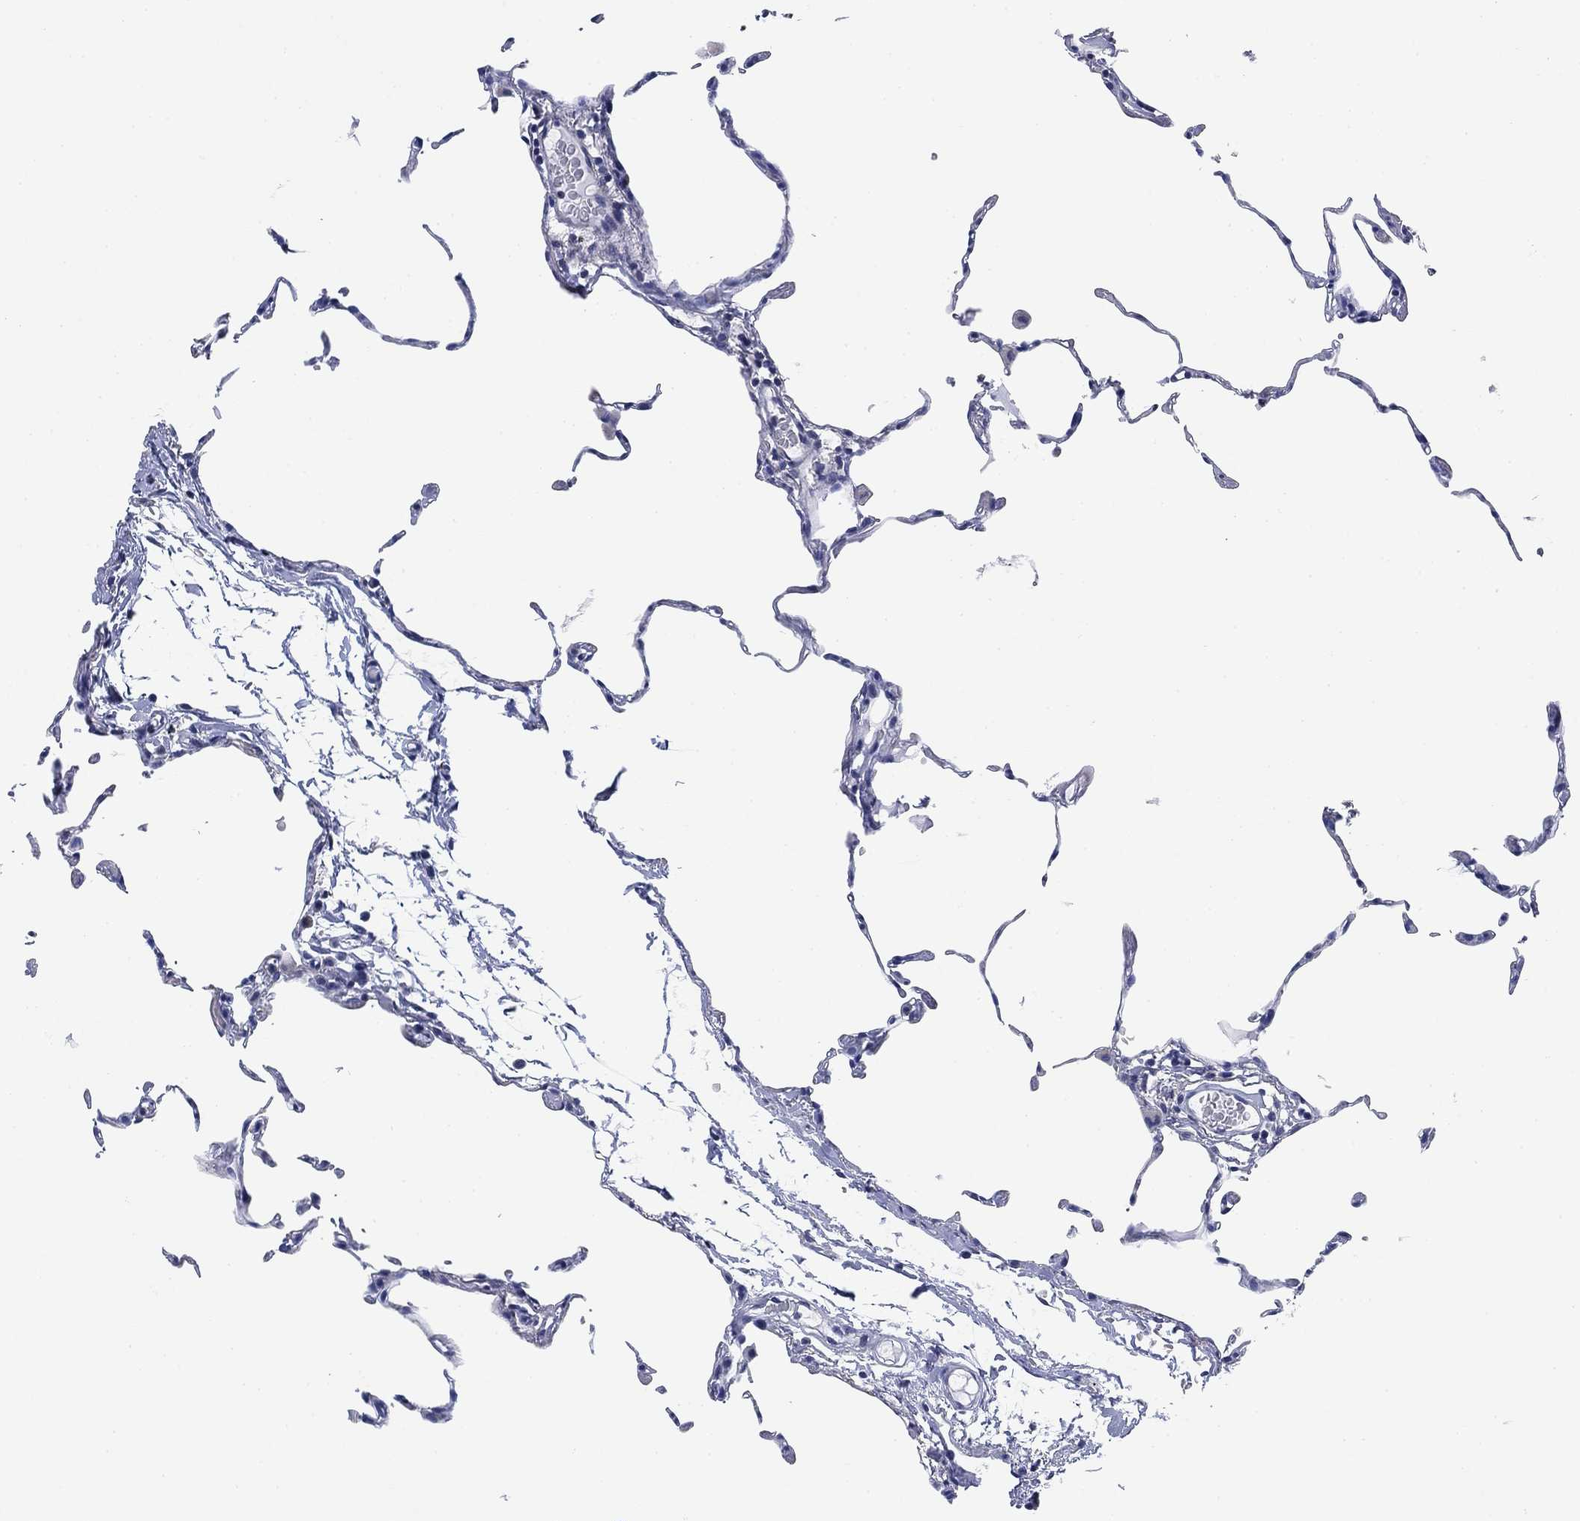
{"staining": {"intensity": "negative", "quantity": "none", "location": "none"}, "tissue": "lung", "cell_type": "Alveolar cells", "image_type": "normal", "snomed": [{"axis": "morphology", "description": "Normal tissue, NOS"}, {"axis": "topography", "description": "Lung"}], "caption": "Immunohistochemistry (IHC) micrograph of benign lung: lung stained with DAB (3,3'-diaminobenzidine) reveals no significant protein expression in alveolar cells. Nuclei are stained in blue.", "gene": "NACAD", "patient": {"sex": "female", "age": 57}}